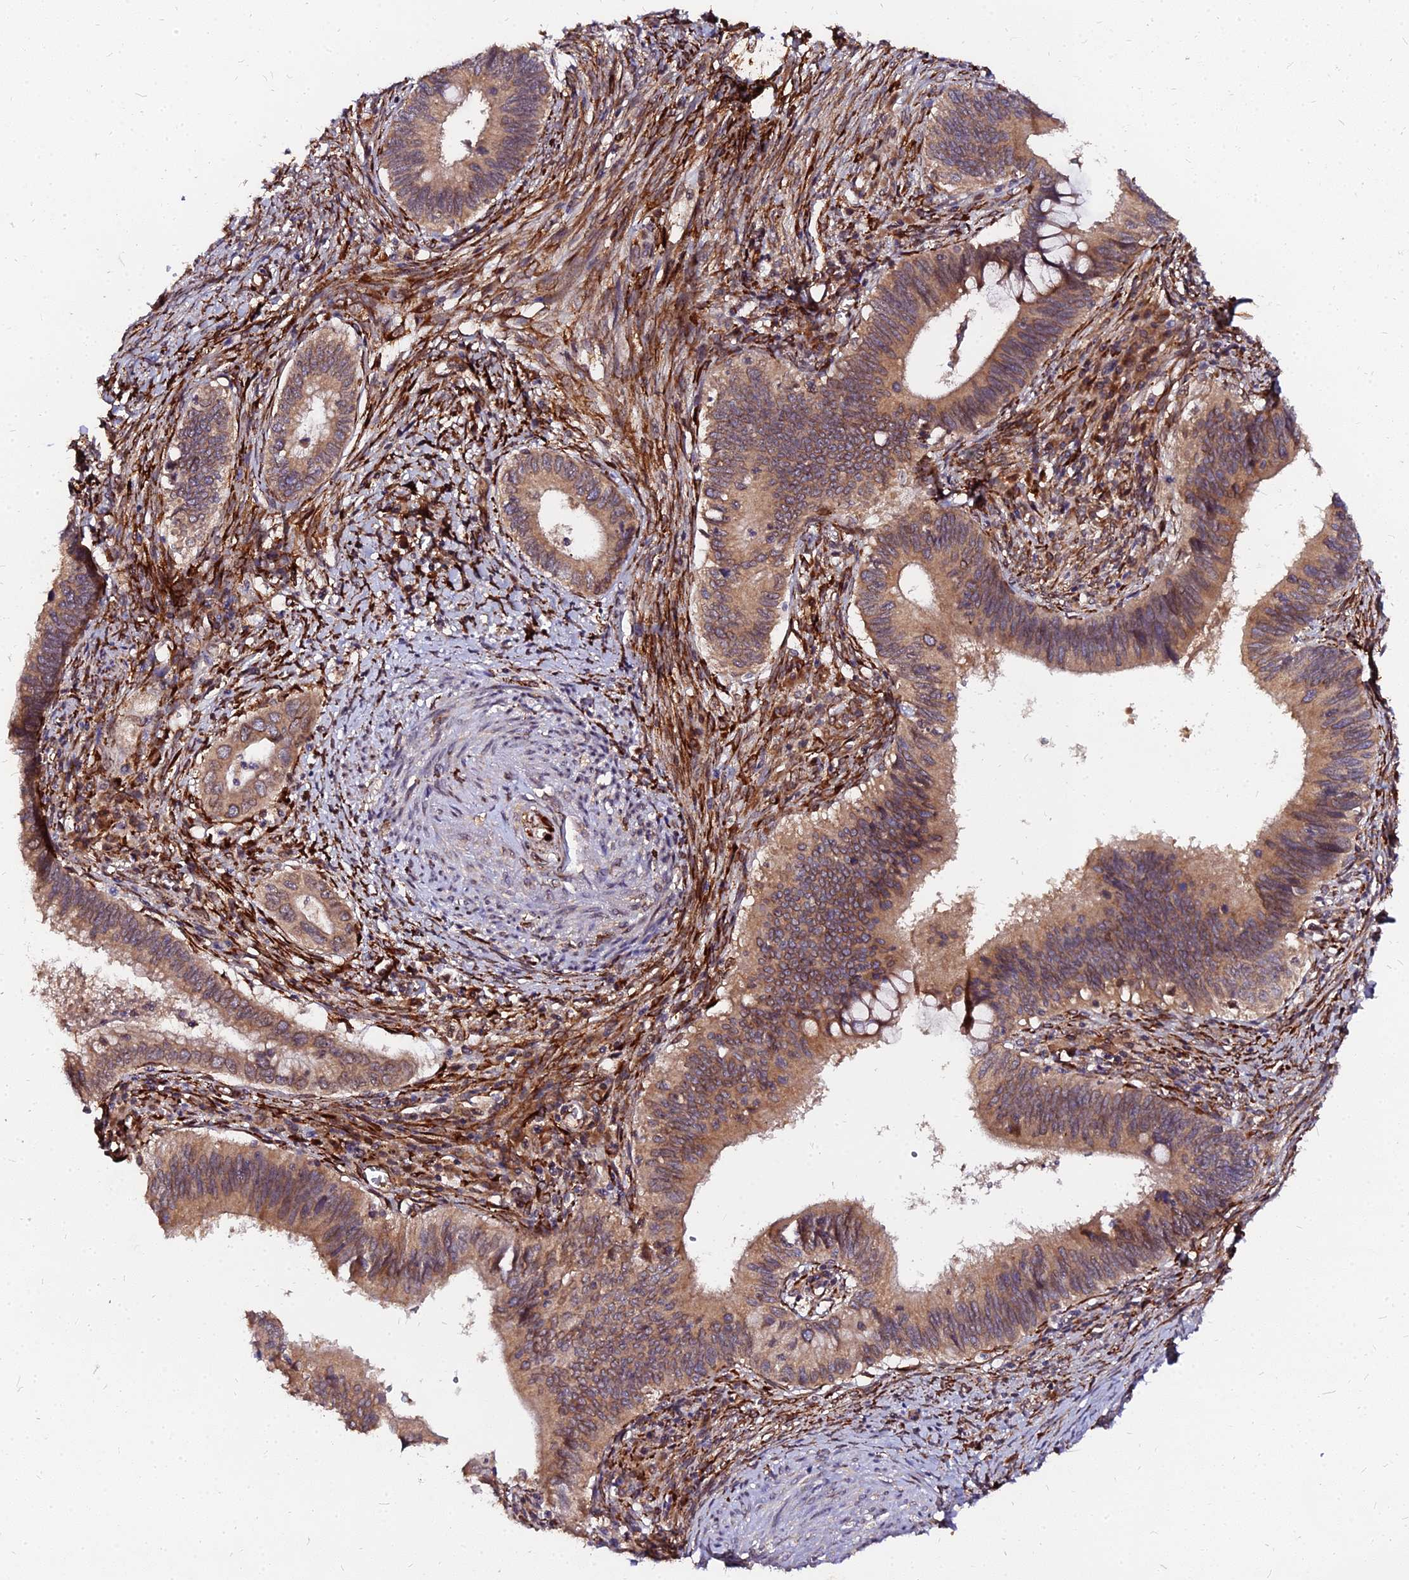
{"staining": {"intensity": "moderate", "quantity": ">75%", "location": "cytoplasmic/membranous"}, "tissue": "cervical cancer", "cell_type": "Tumor cells", "image_type": "cancer", "snomed": [{"axis": "morphology", "description": "Adenocarcinoma, NOS"}, {"axis": "topography", "description": "Cervix"}], "caption": "DAB immunohistochemical staining of cervical adenocarcinoma exhibits moderate cytoplasmic/membranous protein expression in about >75% of tumor cells.", "gene": "PDE4D", "patient": {"sex": "female", "age": 42}}